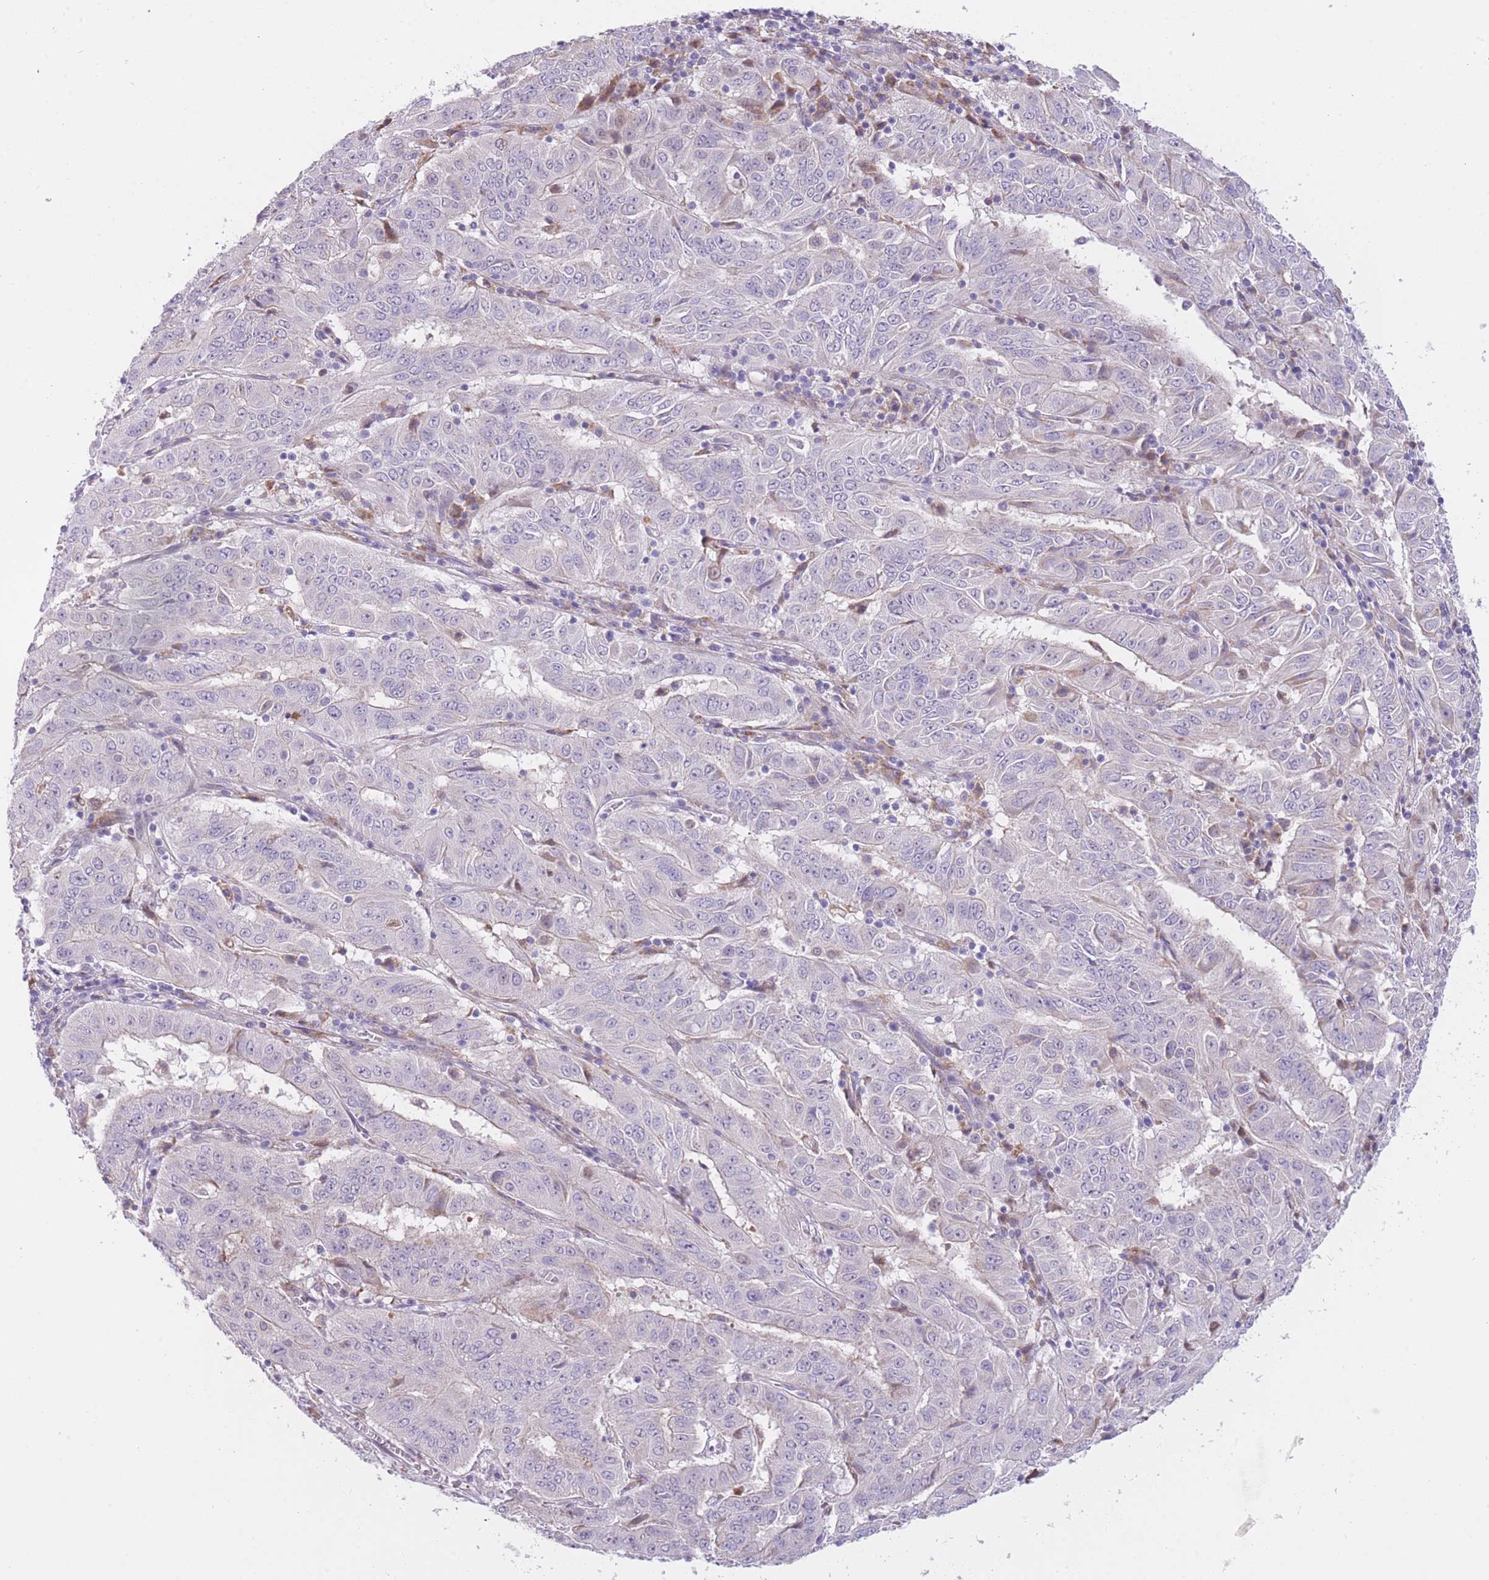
{"staining": {"intensity": "negative", "quantity": "none", "location": "none"}, "tissue": "pancreatic cancer", "cell_type": "Tumor cells", "image_type": "cancer", "snomed": [{"axis": "morphology", "description": "Adenocarcinoma, NOS"}, {"axis": "topography", "description": "Pancreas"}], "caption": "The image shows no significant positivity in tumor cells of pancreatic cancer (adenocarcinoma). (DAB (3,3'-diaminobenzidine) immunohistochemistry, high magnification).", "gene": "IMPG1", "patient": {"sex": "male", "age": 63}}